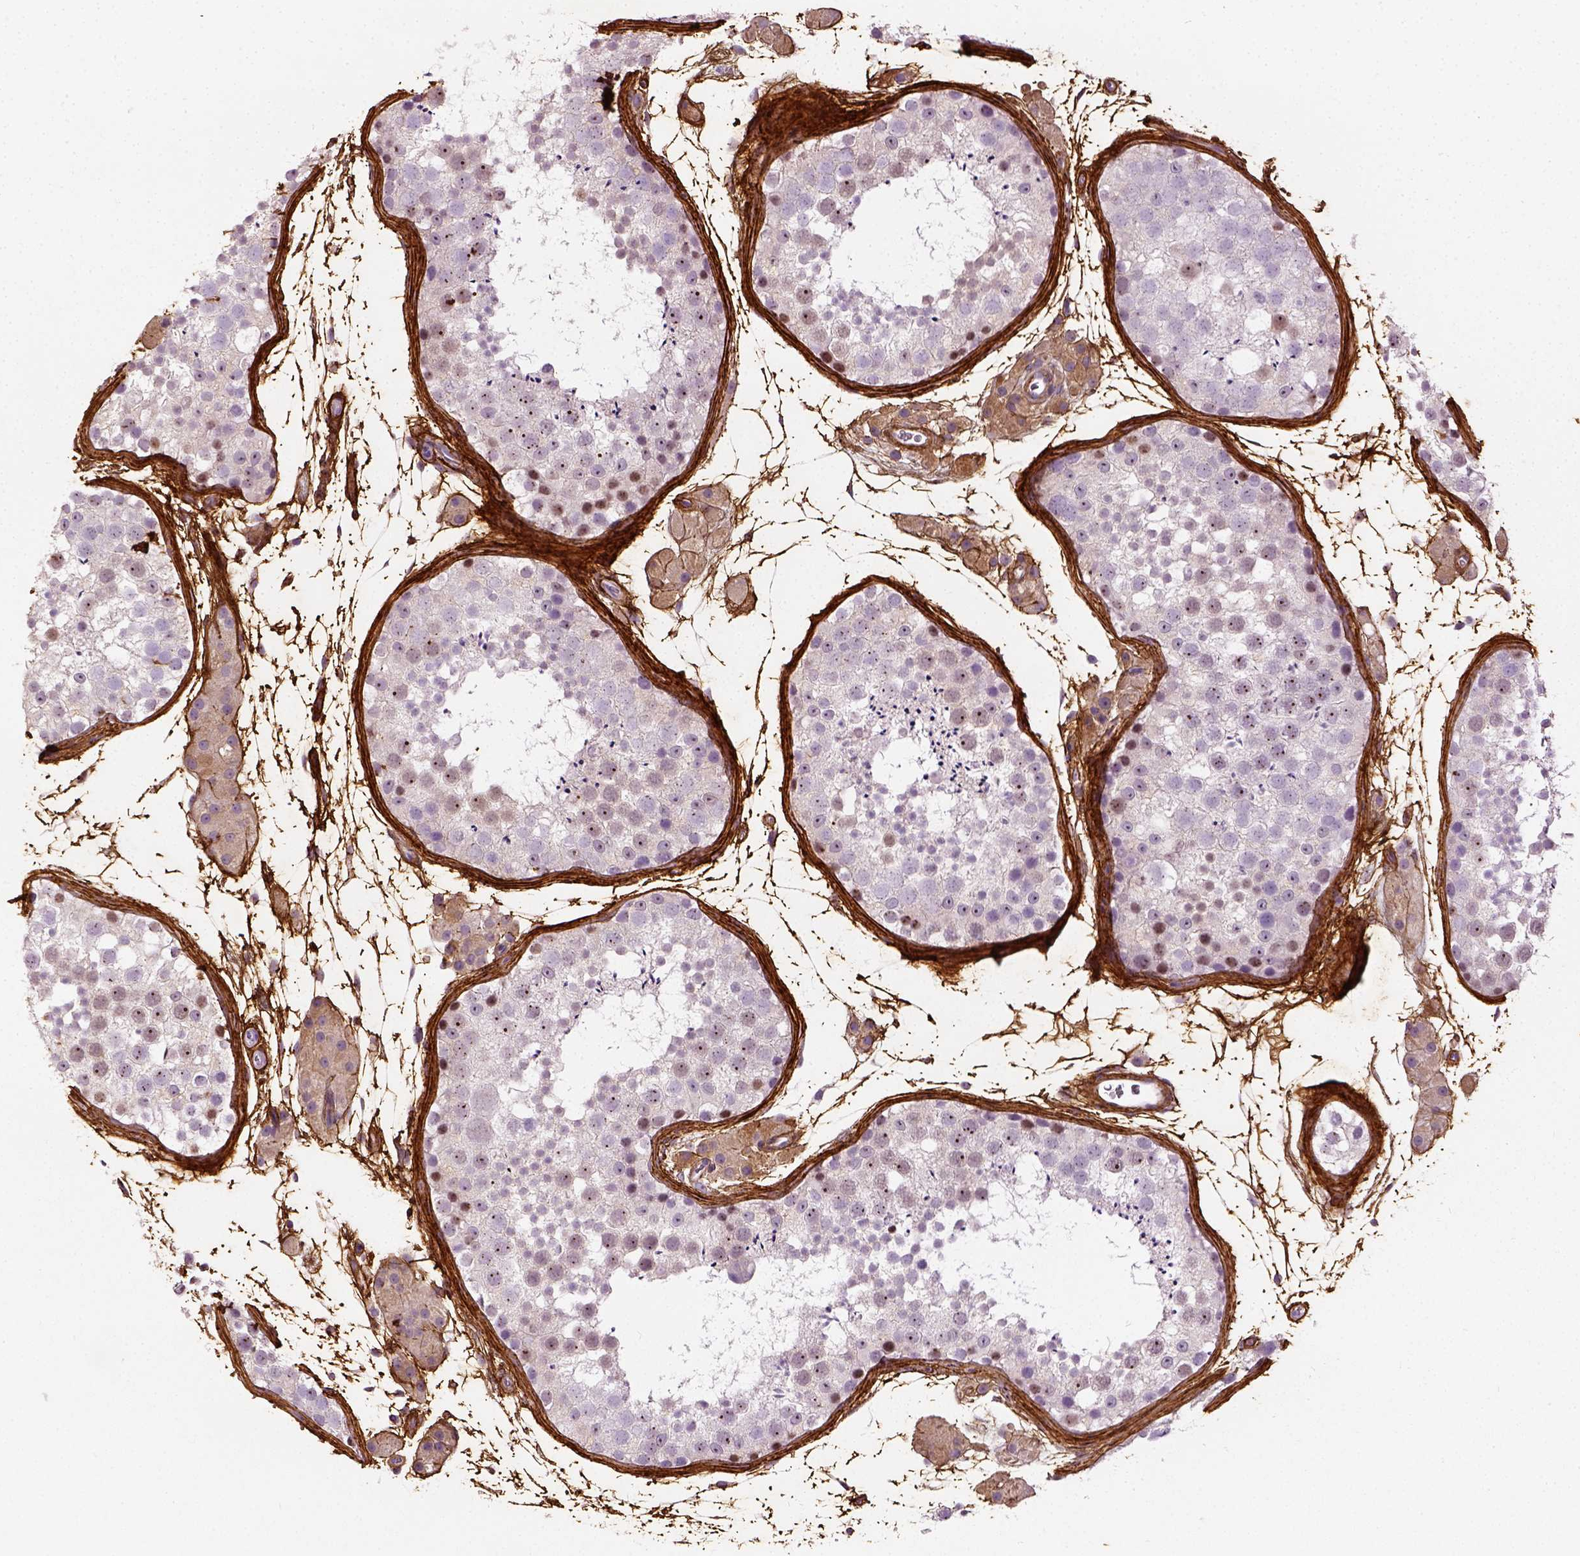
{"staining": {"intensity": "negative", "quantity": "none", "location": "none"}, "tissue": "testis", "cell_type": "Cells in seminiferous ducts", "image_type": "normal", "snomed": [{"axis": "morphology", "description": "Normal tissue, NOS"}, {"axis": "topography", "description": "Testis"}], "caption": "Normal testis was stained to show a protein in brown. There is no significant expression in cells in seminiferous ducts. (DAB (3,3'-diaminobenzidine) IHC, high magnification).", "gene": "COL6A2", "patient": {"sex": "male", "age": 41}}